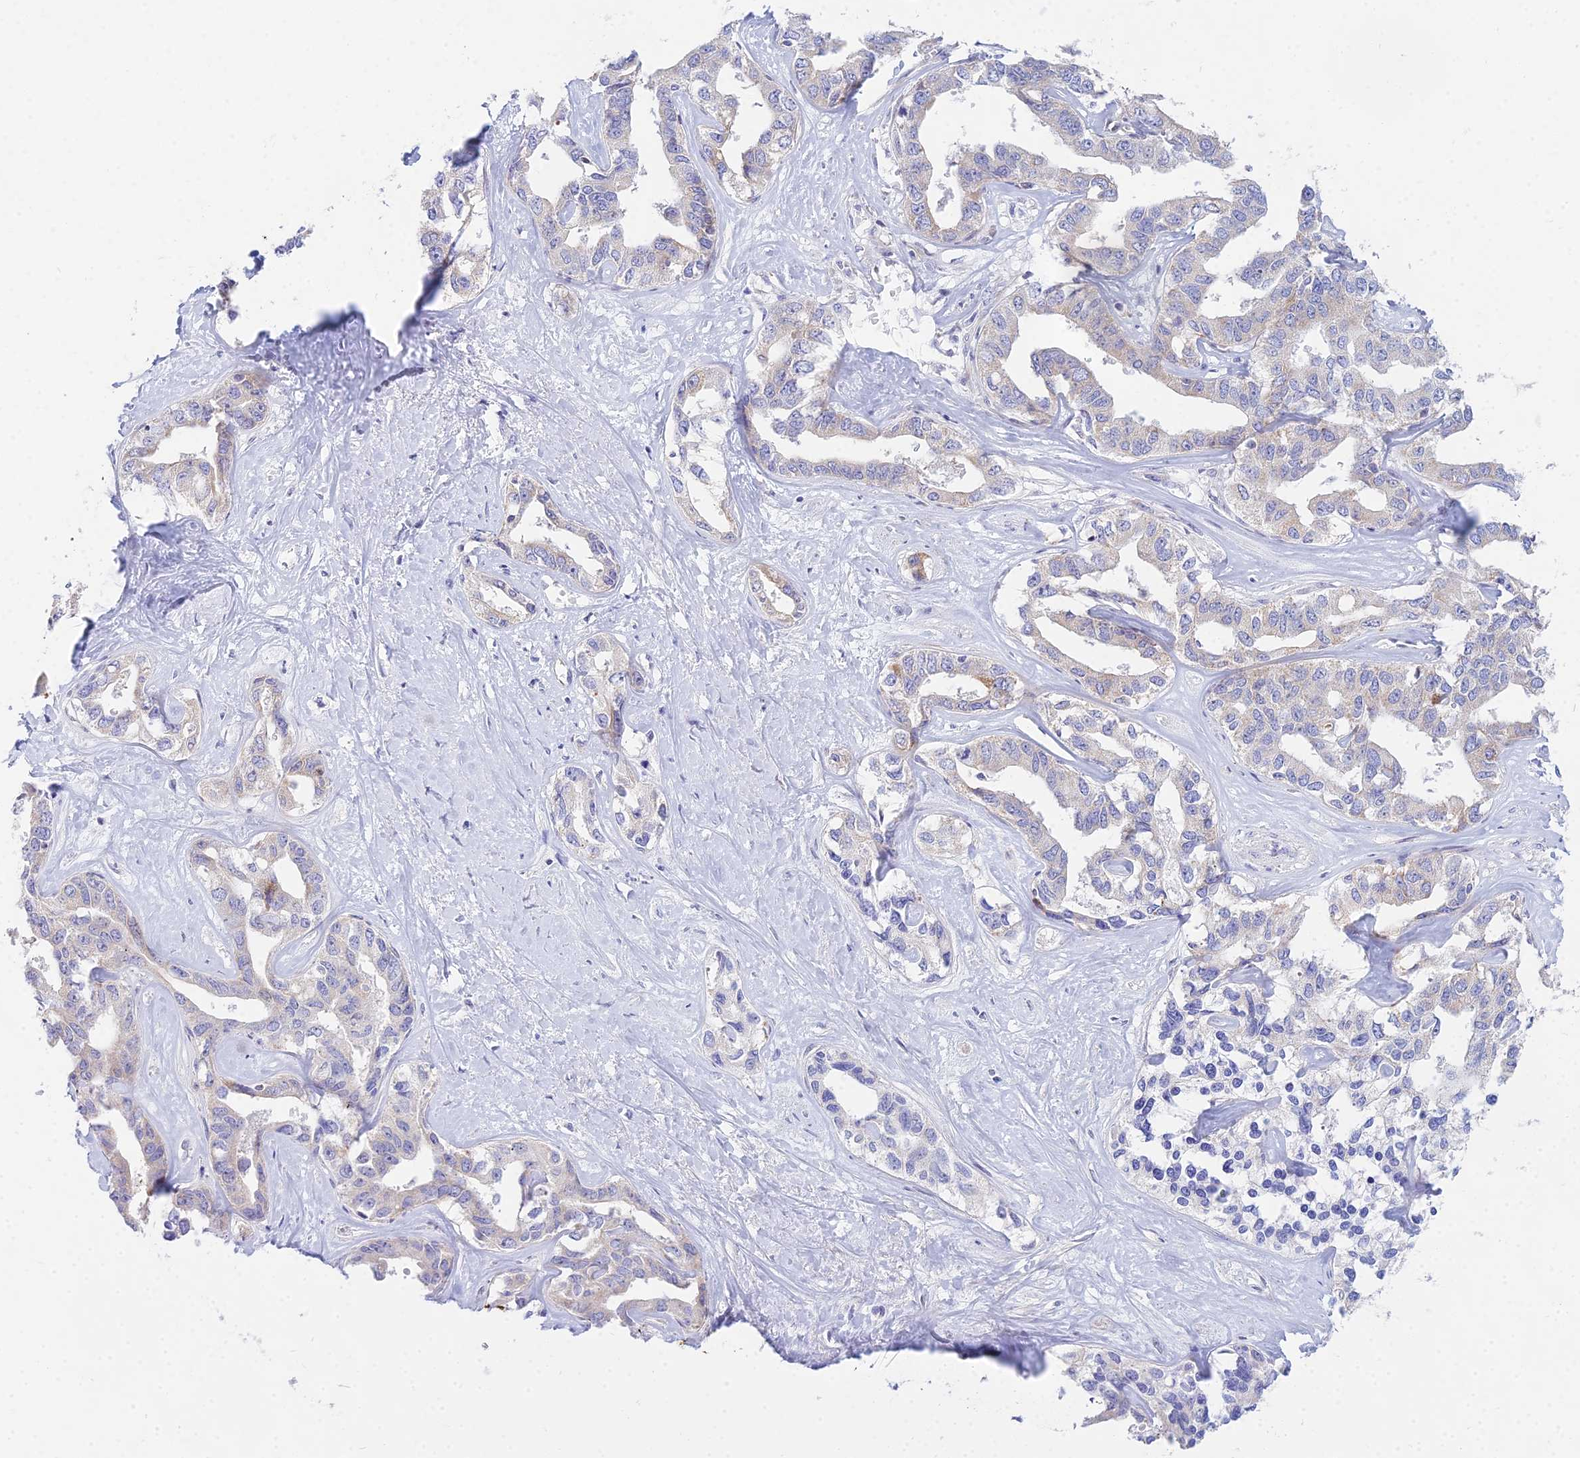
{"staining": {"intensity": "weak", "quantity": "25%-75%", "location": "cytoplasmic/membranous"}, "tissue": "liver cancer", "cell_type": "Tumor cells", "image_type": "cancer", "snomed": [{"axis": "morphology", "description": "Cholangiocarcinoma"}, {"axis": "topography", "description": "Liver"}], "caption": "Immunohistochemical staining of liver cholangiocarcinoma demonstrates weak cytoplasmic/membranous protein expression in about 25%-75% of tumor cells.", "gene": "PRR13", "patient": {"sex": "male", "age": 59}}